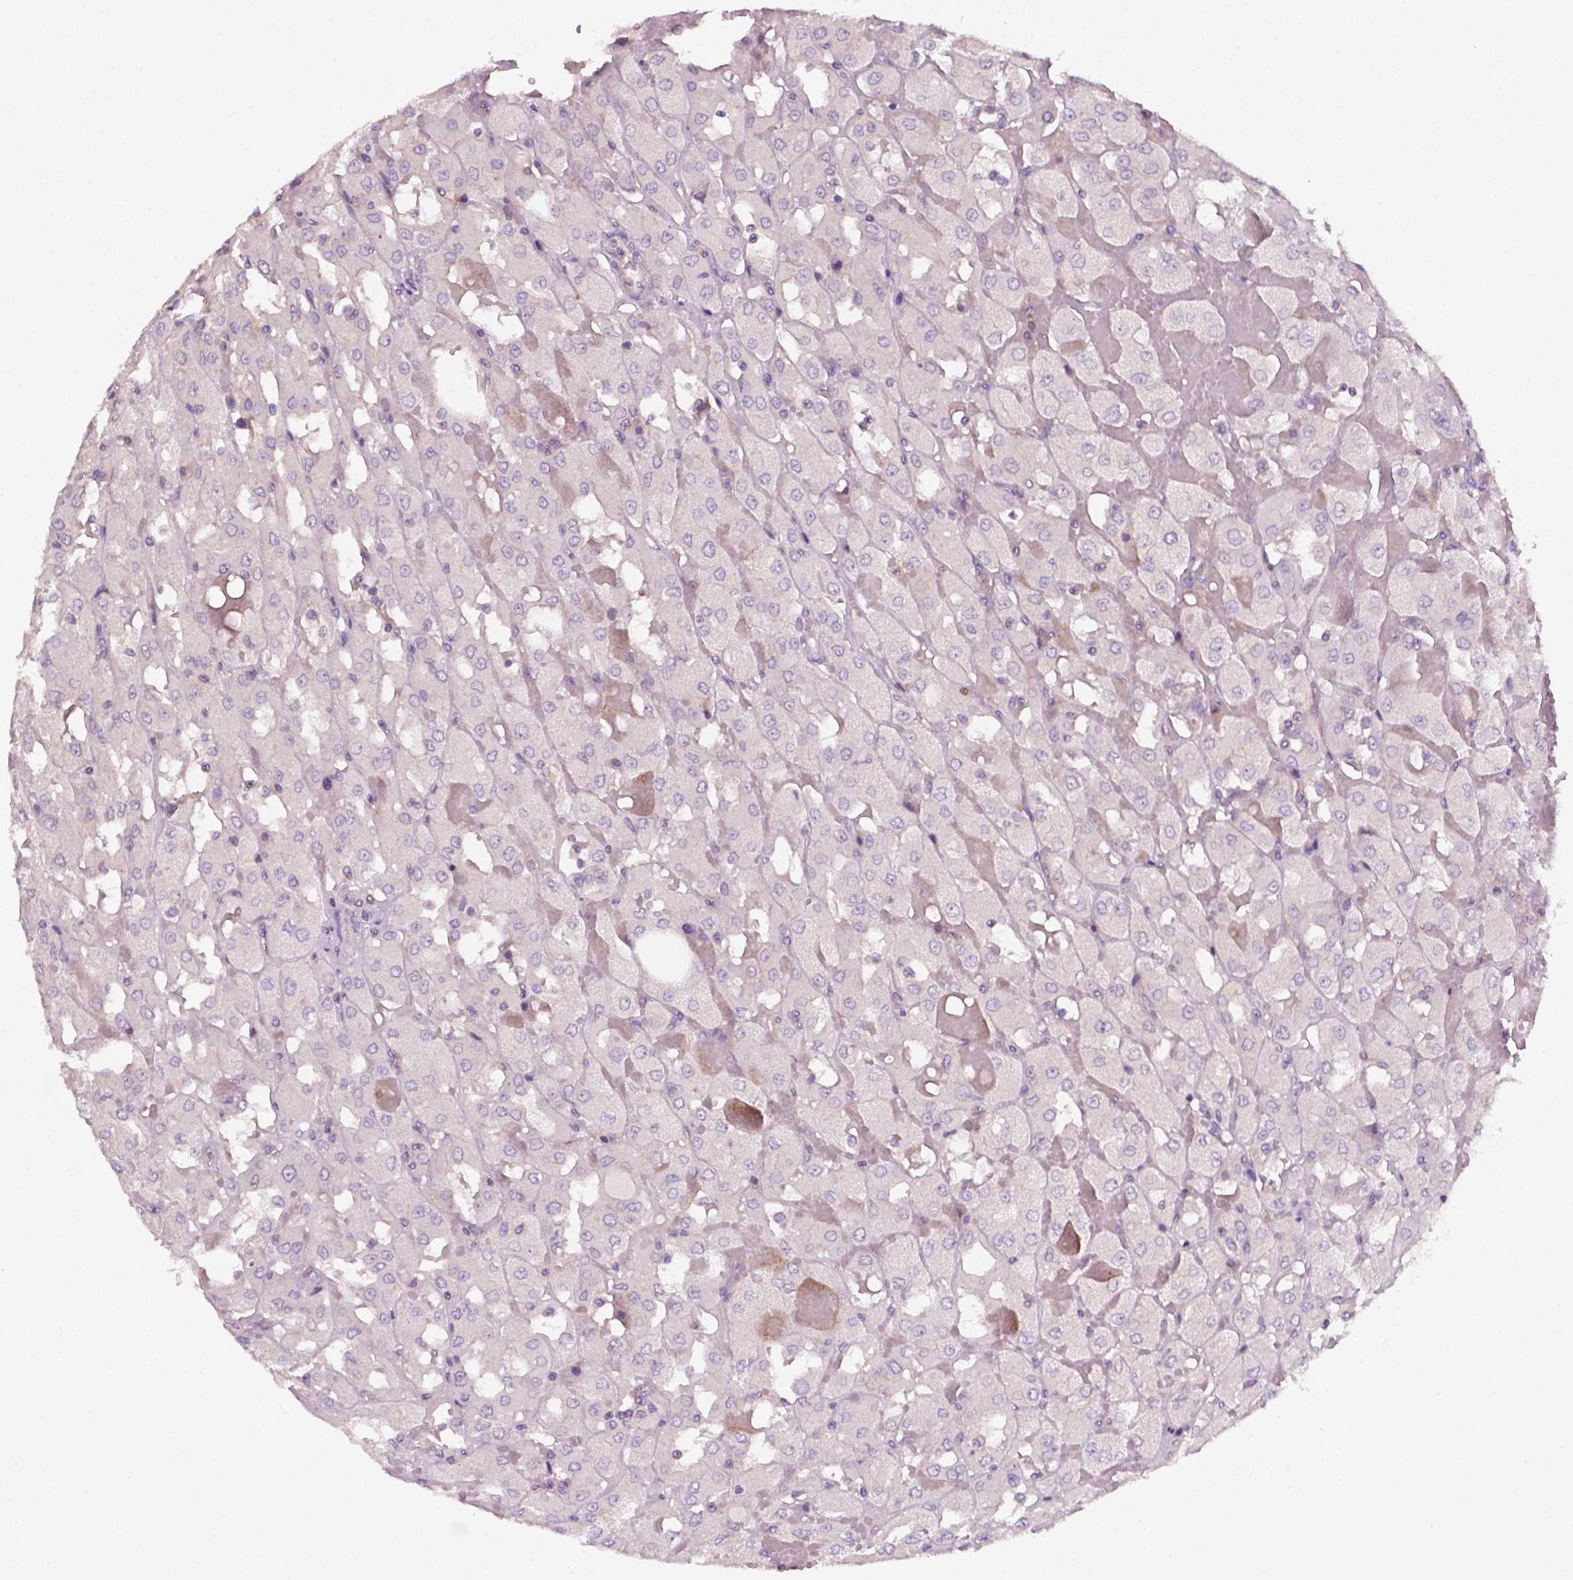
{"staining": {"intensity": "negative", "quantity": "none", "location": "none"}, "tissue": "renal cancer", "cell_type": "Tumor cells", "image_type": "cancer", "snomed": [{"axis": "morphology", "description": "Adenocarcinoma, NOS"}, {"axis": "topography", "description": "Kidney"}], "caption": "Renal cancer stained for a protein using immunohistochemistry (IHC) exhibits no staining tumor cells.", "gene": "EGFR", "patient": {"sex": "male", "age": 72}}